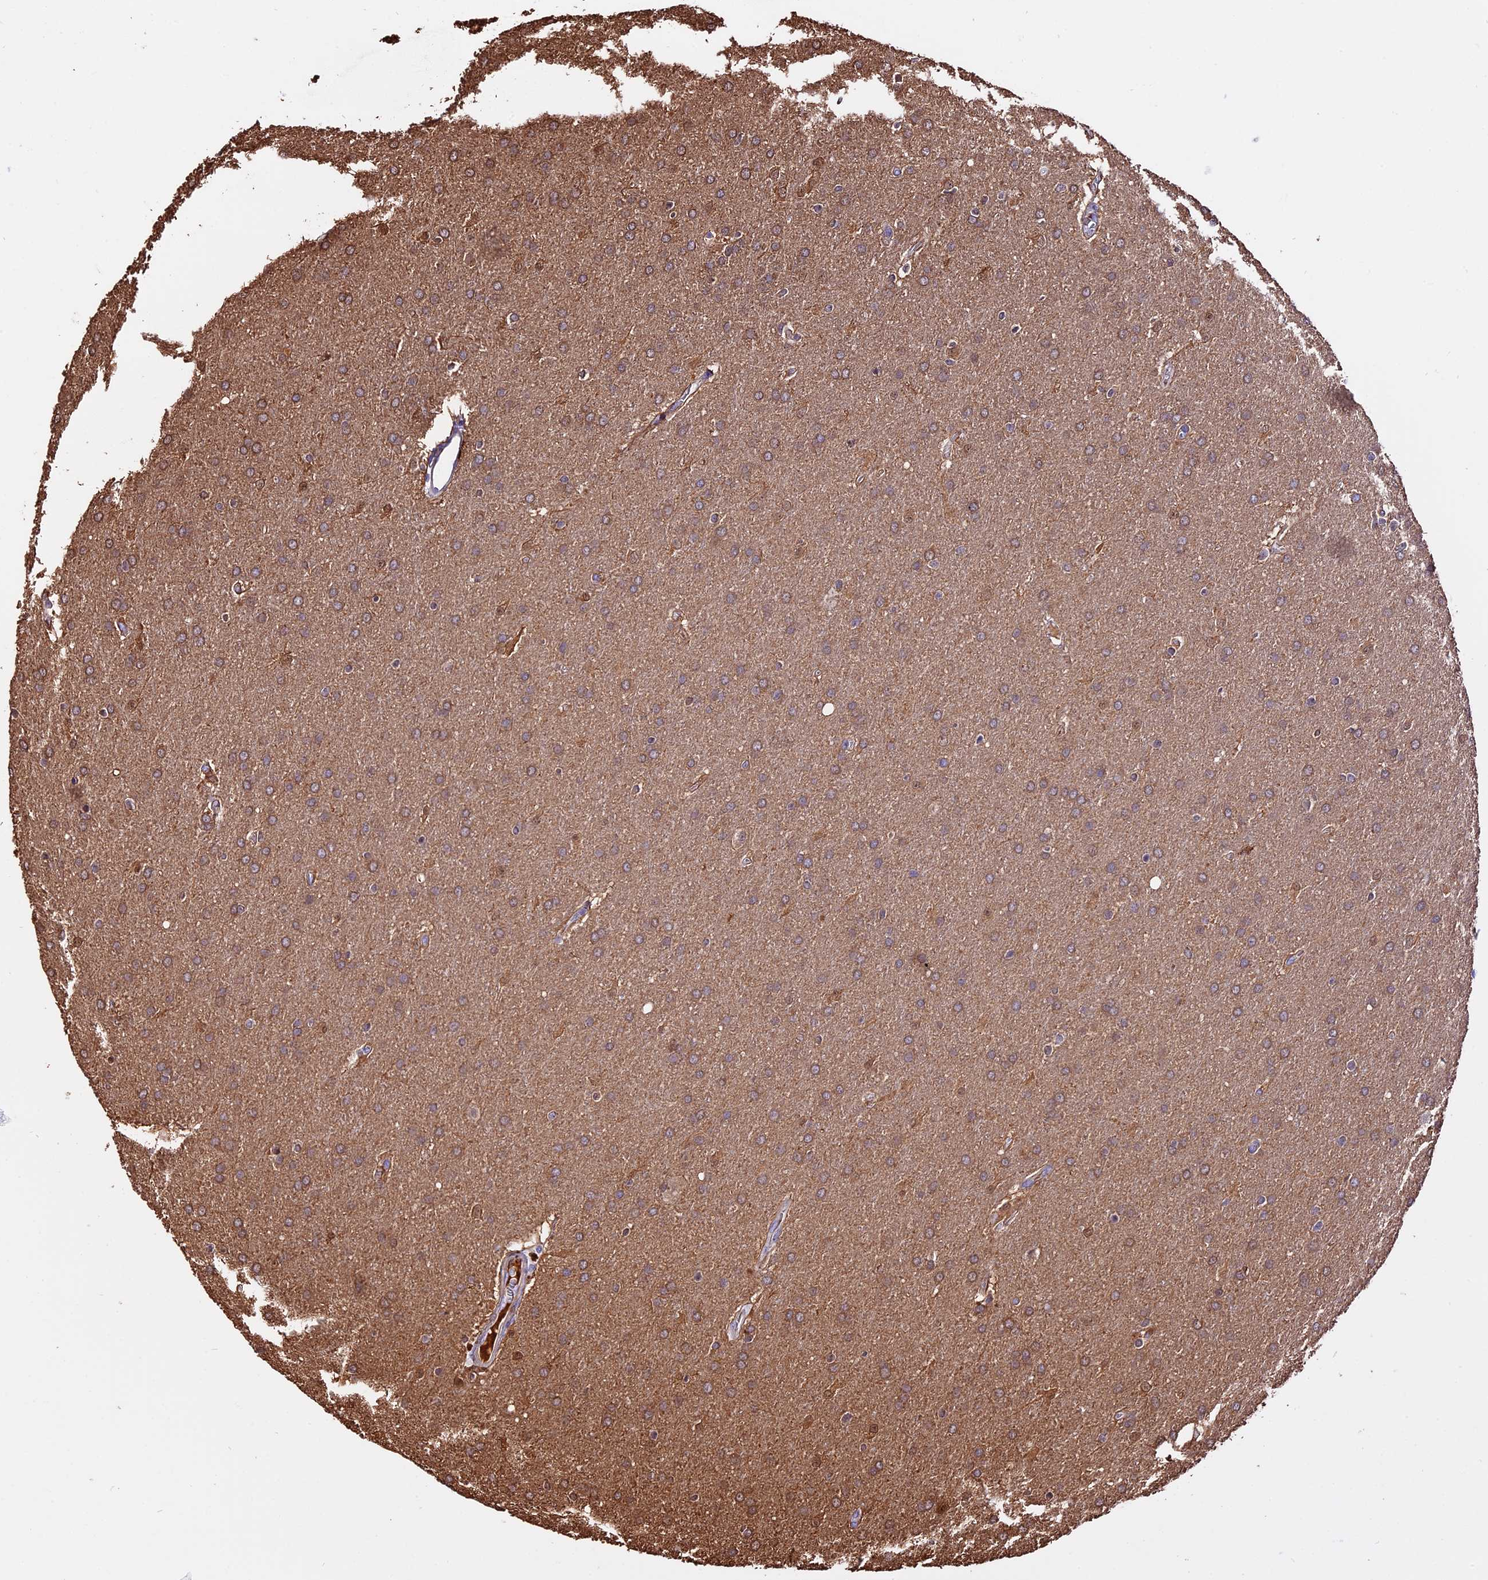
{"staining": {"intensity": "moderate", "quantity": "25%-75%", "location": "cytoplasmic/membranous"}, "tissue": "glioma", "cell_type": "Tumor cells", "image_type": "cancer", "snomed": [{"axis": "morphology", "description": "Glioma, malignant, Low grade"}, {"axis": "topography", "description": "Brain"}], "caption": "Immunohistochemistry micrograph of neoplastic tissue: human glioma stained using IHC exhibits medium levels of moderate protein expression localized specifically in the cytoplasmic/membranous of tumor cells, appearing as a cytoplasmic/membranous brown color.", "gene": "MAP3K7CL", "patient": {"sex": "female", "age": 32}}